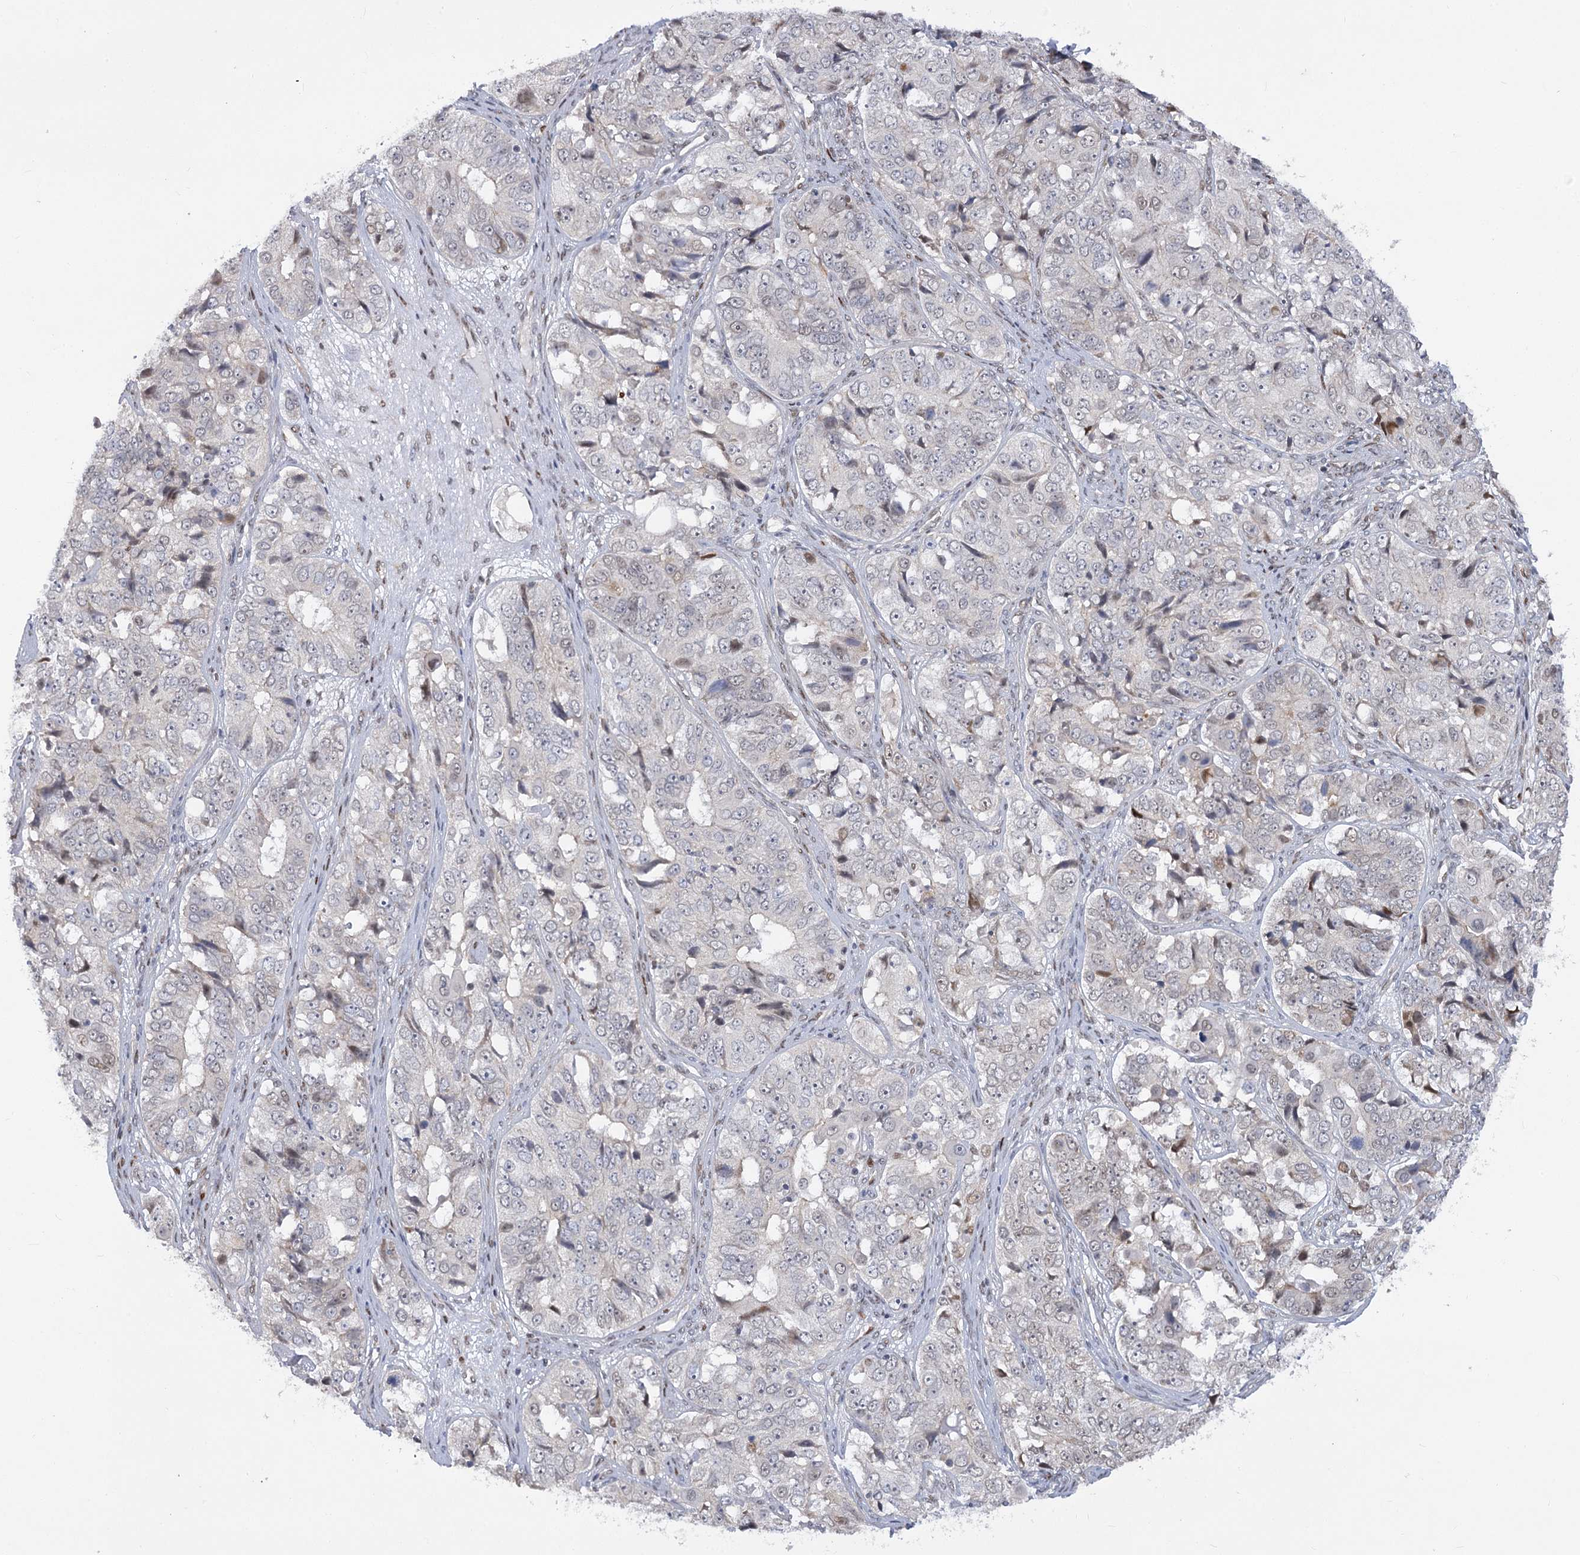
{"staining": {"intensity": "weak", "quantity": "<25%", "location": "nuclear"}, "tissue": "ovarian cancer", "cell_type": "Tumor cells", "image_type": "cancer", "snomed": [{"axis": "morphology", "description": "Carcinoma, endometroid"}, {"axis": "topography", "description": "Ovary"}], "caption": "The micrograph demonstrates no significant positivity in tumor cells of ovarian cancer (endometroid carcinoma). (Immunohistochemistry, brightfield microscopy, high magnification).", "gene": "ARSI", "patient": {"sex": "female", "age": 51}}